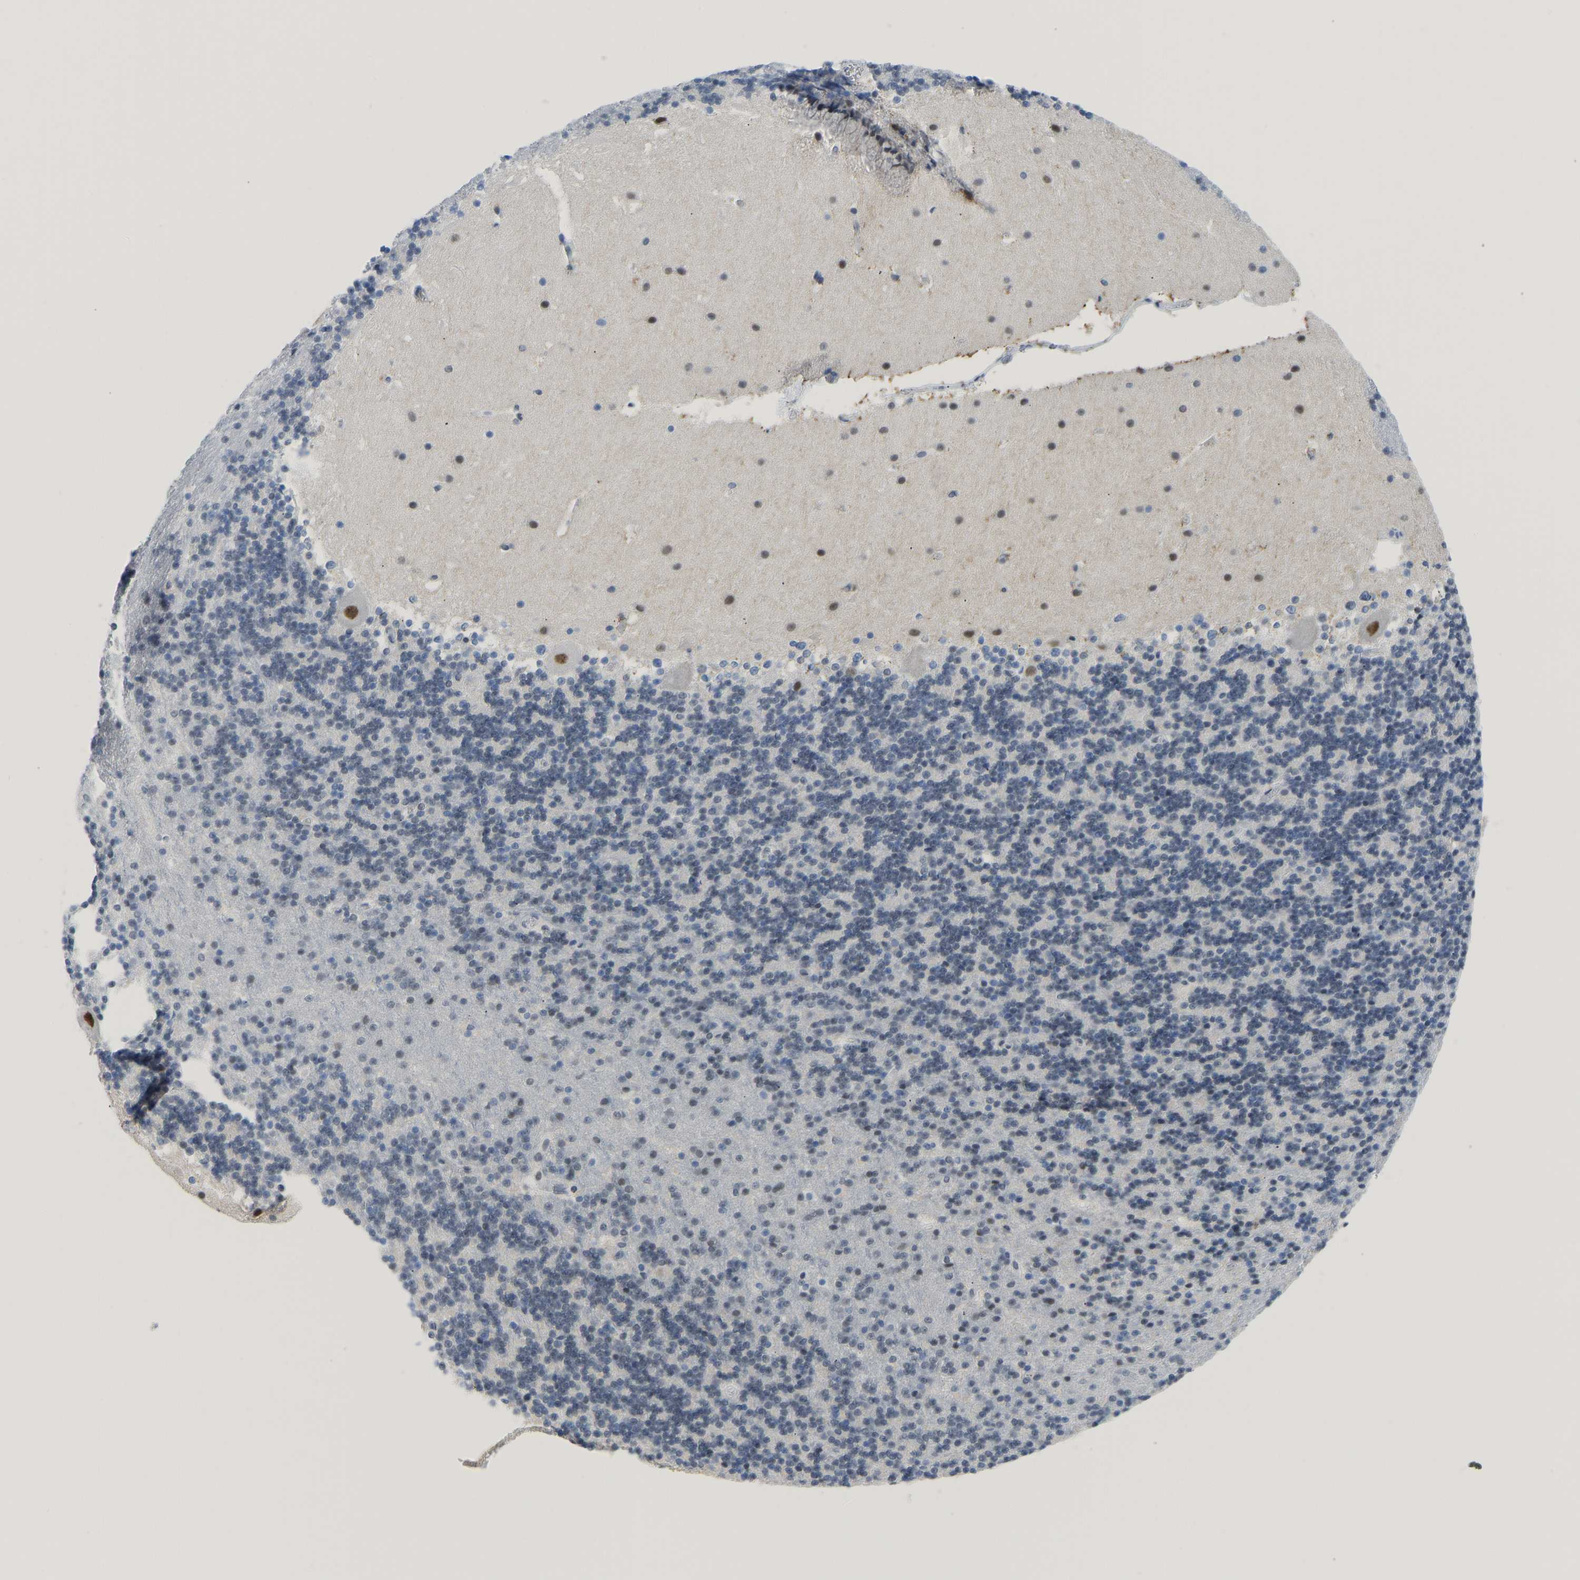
{"staining": {"intensity": "negative", "quantity": "none", "location": "none"}, "tissue": "cerebellum", "cell_type": "Cells in granular layer", "image_type": "normal", "snomed": [{"axis": "morphology", "description": "Normal tissue, NOS"}, {"axis": "topography", "description": "Cerebellum"}], "caption": "A photomicrograph of cerebellum stained for a protein shows no brown staining in cells in granular layer.", "gene": "TXNDC2", "patient": {"sex": "male", "age": 45}}